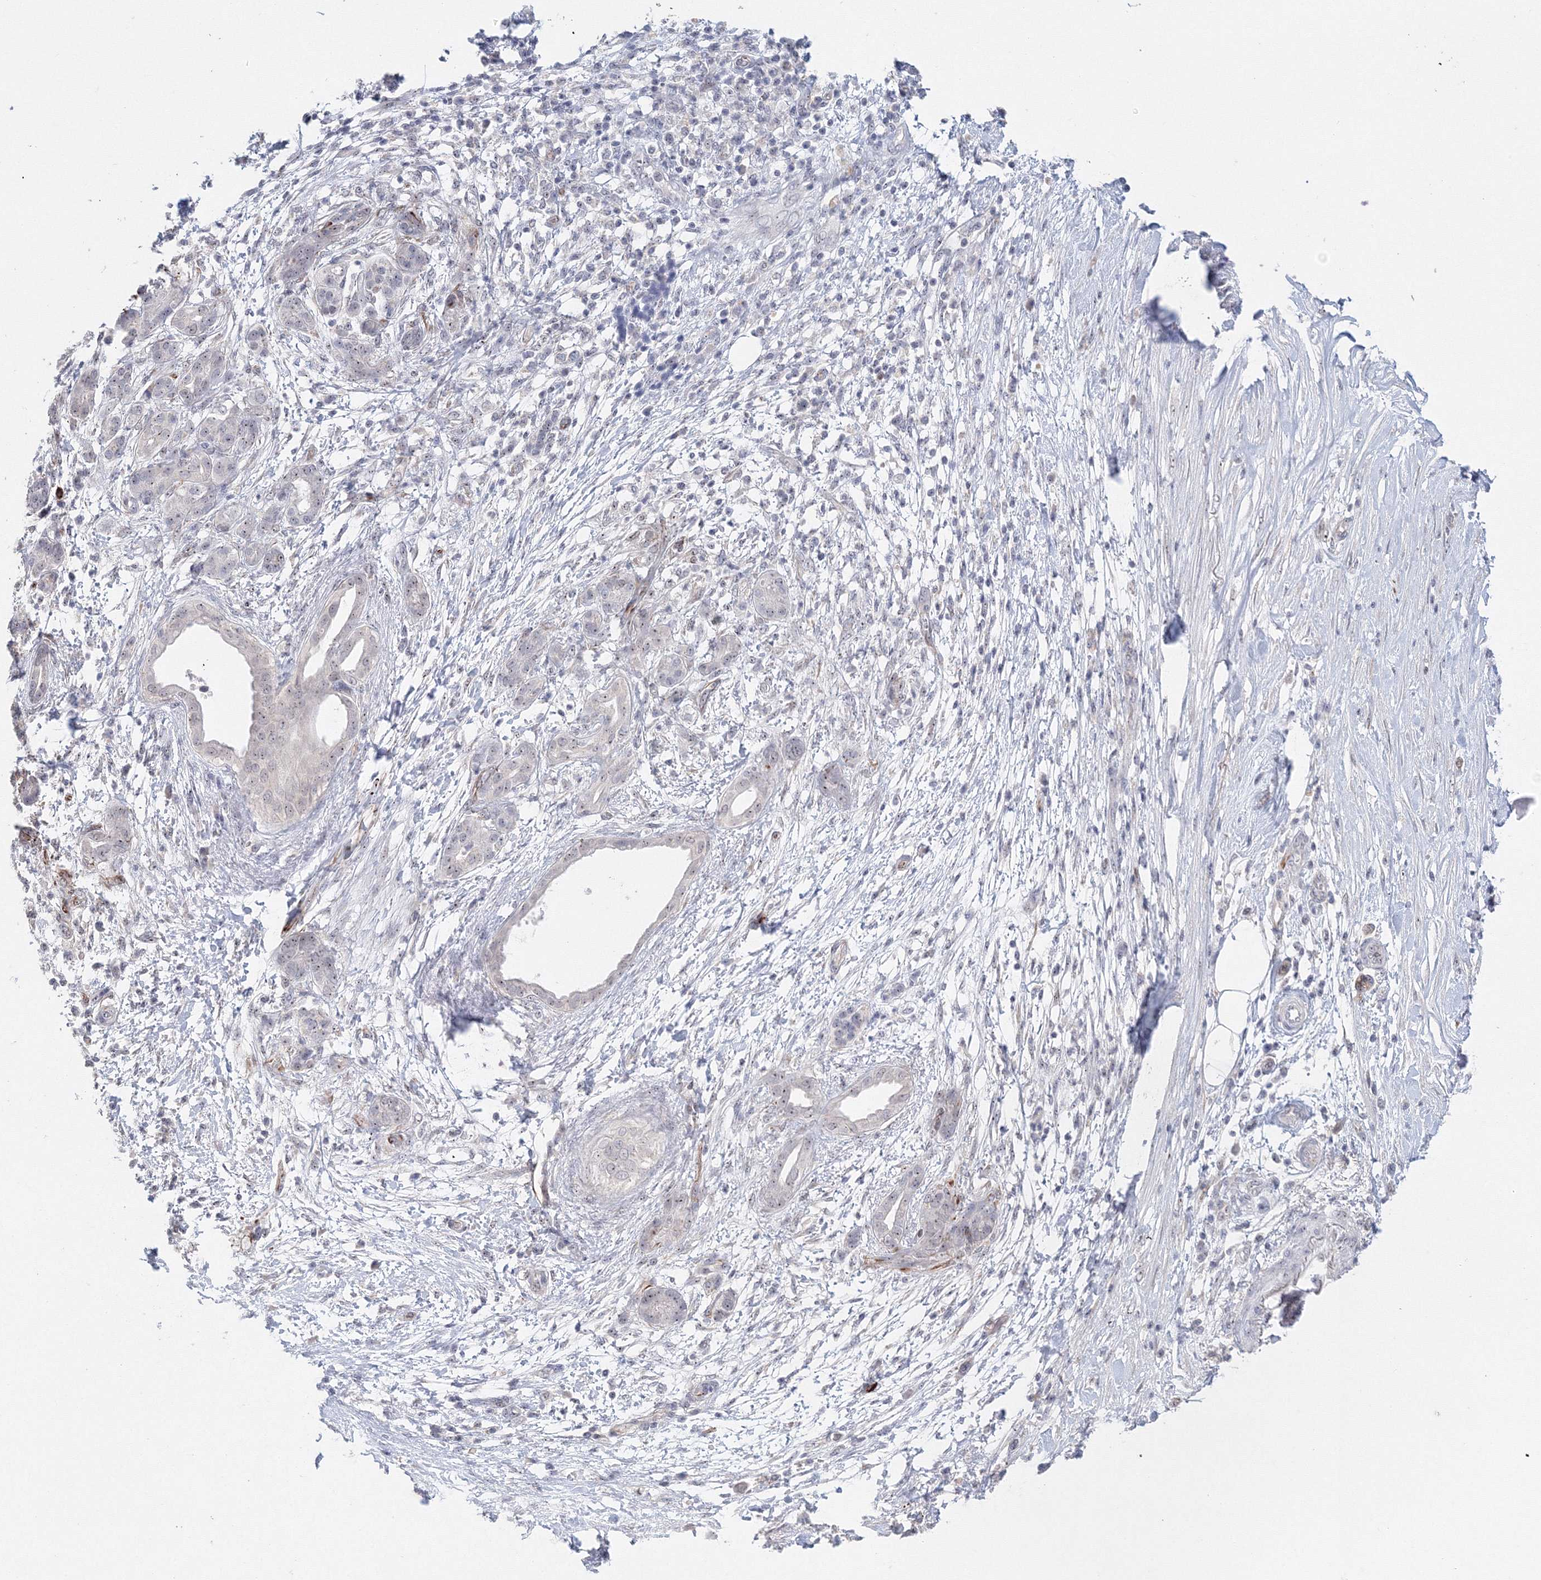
{"staining": {"intensity": "weak", "quantity": "25%-75%", "location": "nuclear"}, "tissue": "pancreatic cancer", "cell_type": "Tumor cells", "image_type": "cancer", "snomed": [{"axis": "morphology", "description": "Adenocarcinoma, NOS"}, {"axis": "topography", "description": "Pancreas"}], "caption": "A micrograph of pancreatic cancer (adenocarcinoma) stained for a protein displays weak nuclear brown staining in tumor cells. The protein of interest is shown in brown color, while the nuclei are stained blue.", "gene": "SIRT7", "patient": {"sex": "female", "age": 55}}